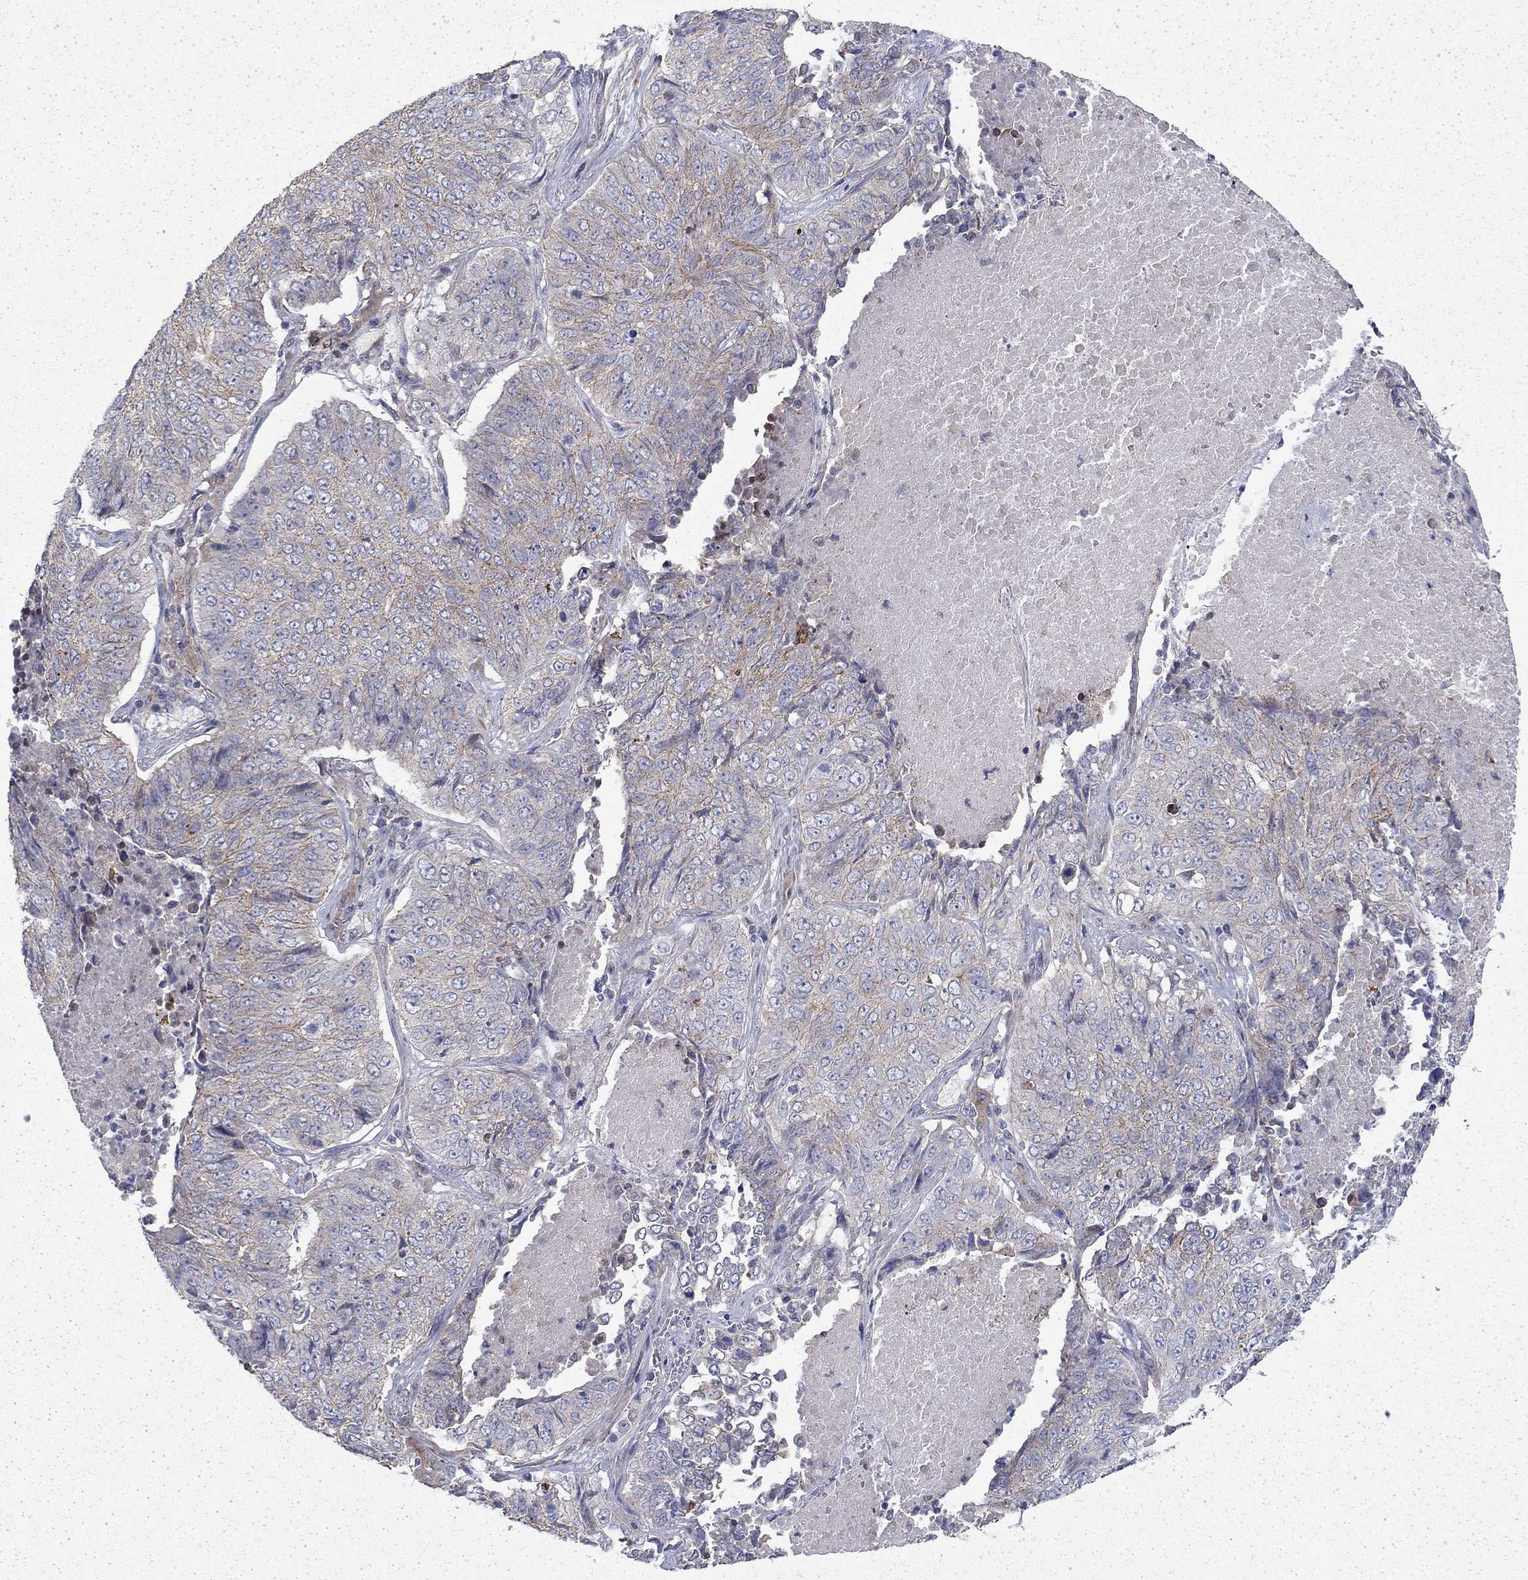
{"staining": {"intensity": "weak", "quantity": "<25%", "location": "cytoplasmic/membranous"}, "tissue": "lung cancer", "cell_type": "Tumor cells", "image_type": "cancer", "snomed": [{"axis": "morphology", "description": "Normal tissue, NOS"}, {"axis": "morphology", "description": "Squamous cell carcinoma, NOS"}, {"axis": "topography", "description": "Bronchus"}, {"axis": "topography", "description": "Lung"}], "caption": "Lung squamous cell carcinoma was stained to show a protein in brown. There is no significant staining in tumor cells.", "gene": "DTNA", "patient": {"sex": "male", "age": 64}}